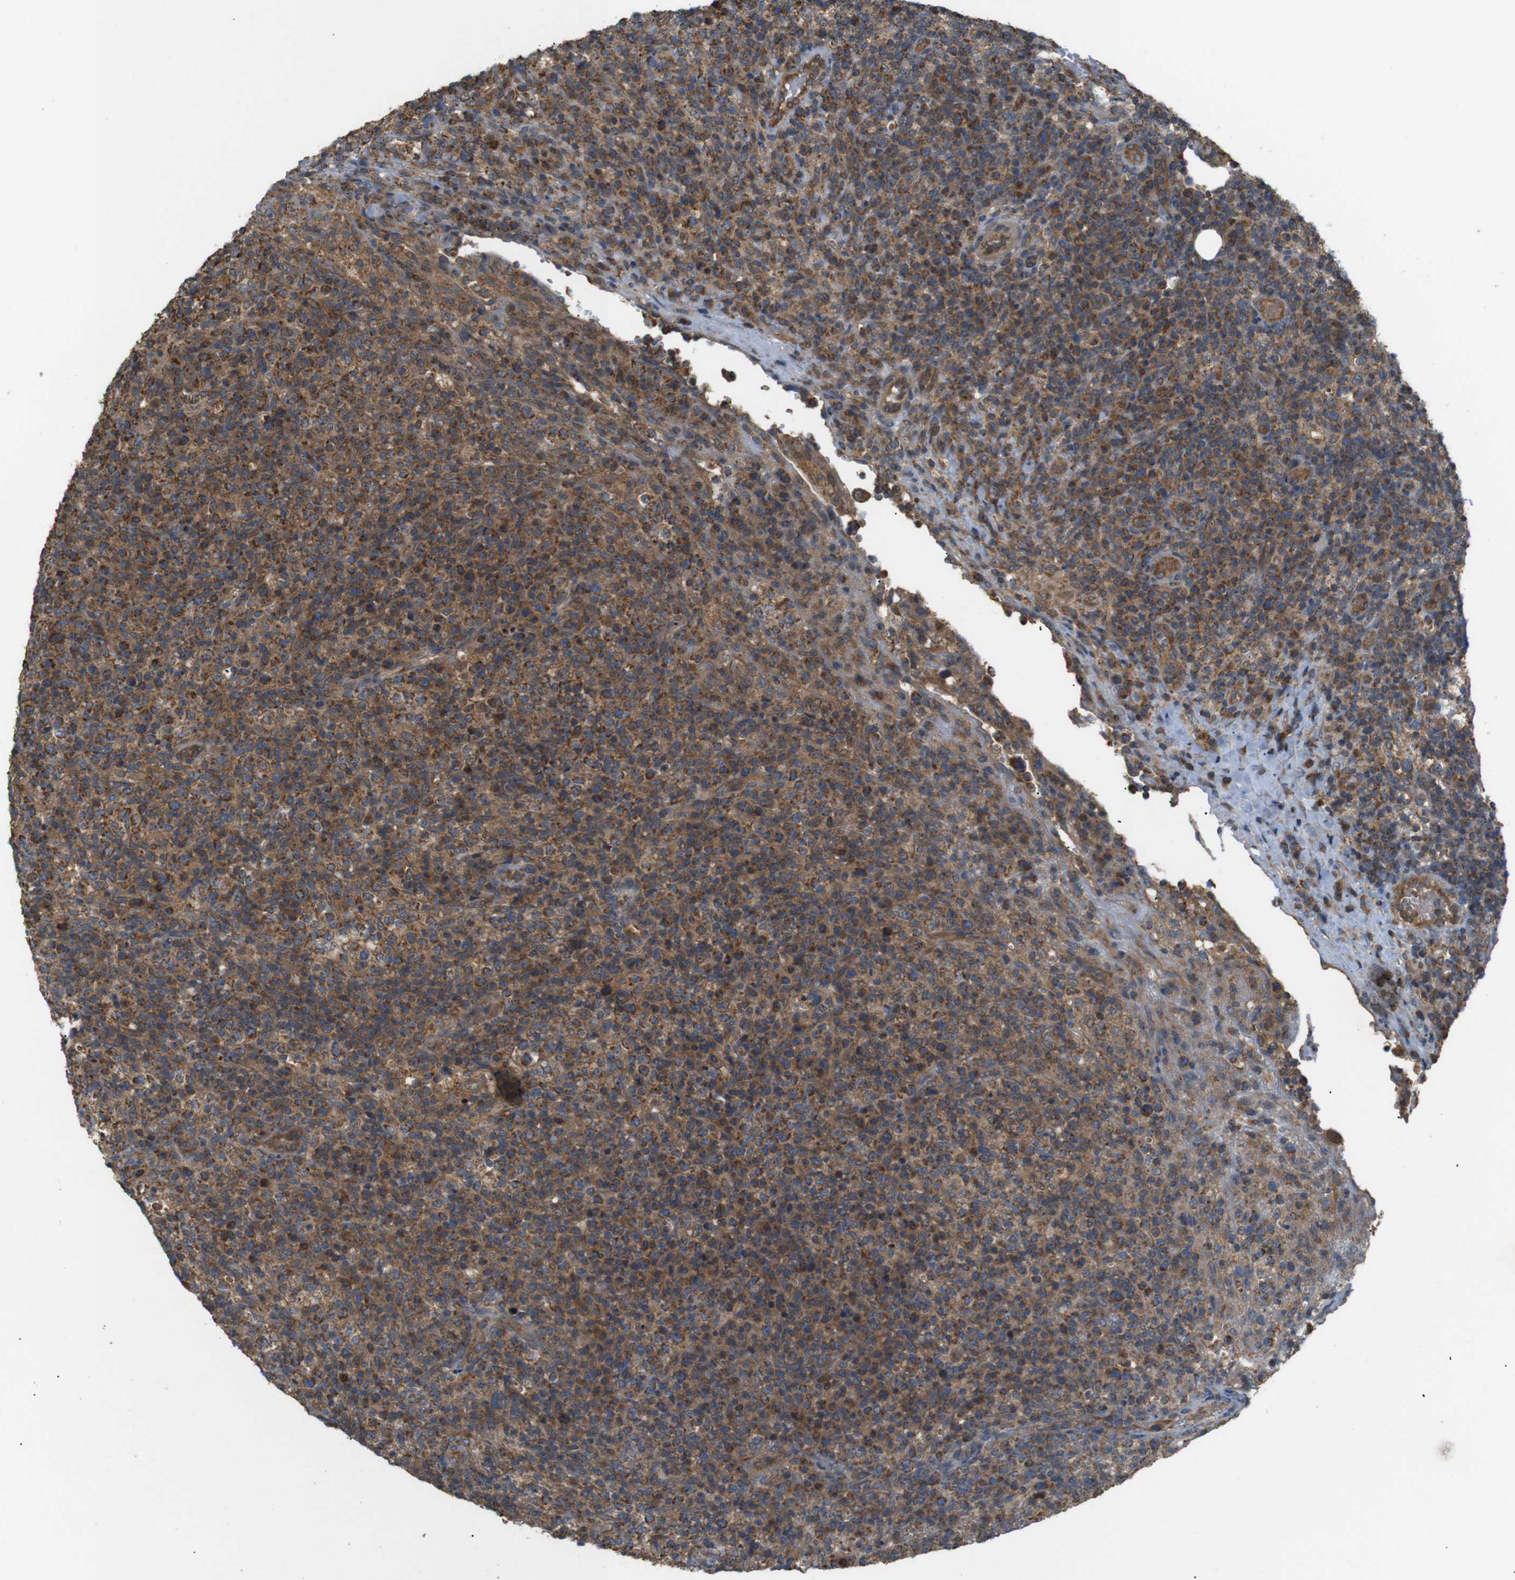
{"staining": {"intensity": "moderate", "quantity": ">75%", "location": "cytoplasmic/membranous"}, "tissue": "lymphoma", "cell_type": "Tumor cells", "image_type": "cancer", "snomed": [{"axis": "morphology", "description": "Malignant lymphoma, non-Hodgkin's type, High grade"}, {"axis": "topography", "description": "Lymph node"}], "caption": "Protein analysis of lymphoma tissue demonstrates moderate cytoplasmic/membranous expression in approximately >75% of tumor cells.", "gene": "KSR1", "patient": {"sex": "female", "age": 76}}